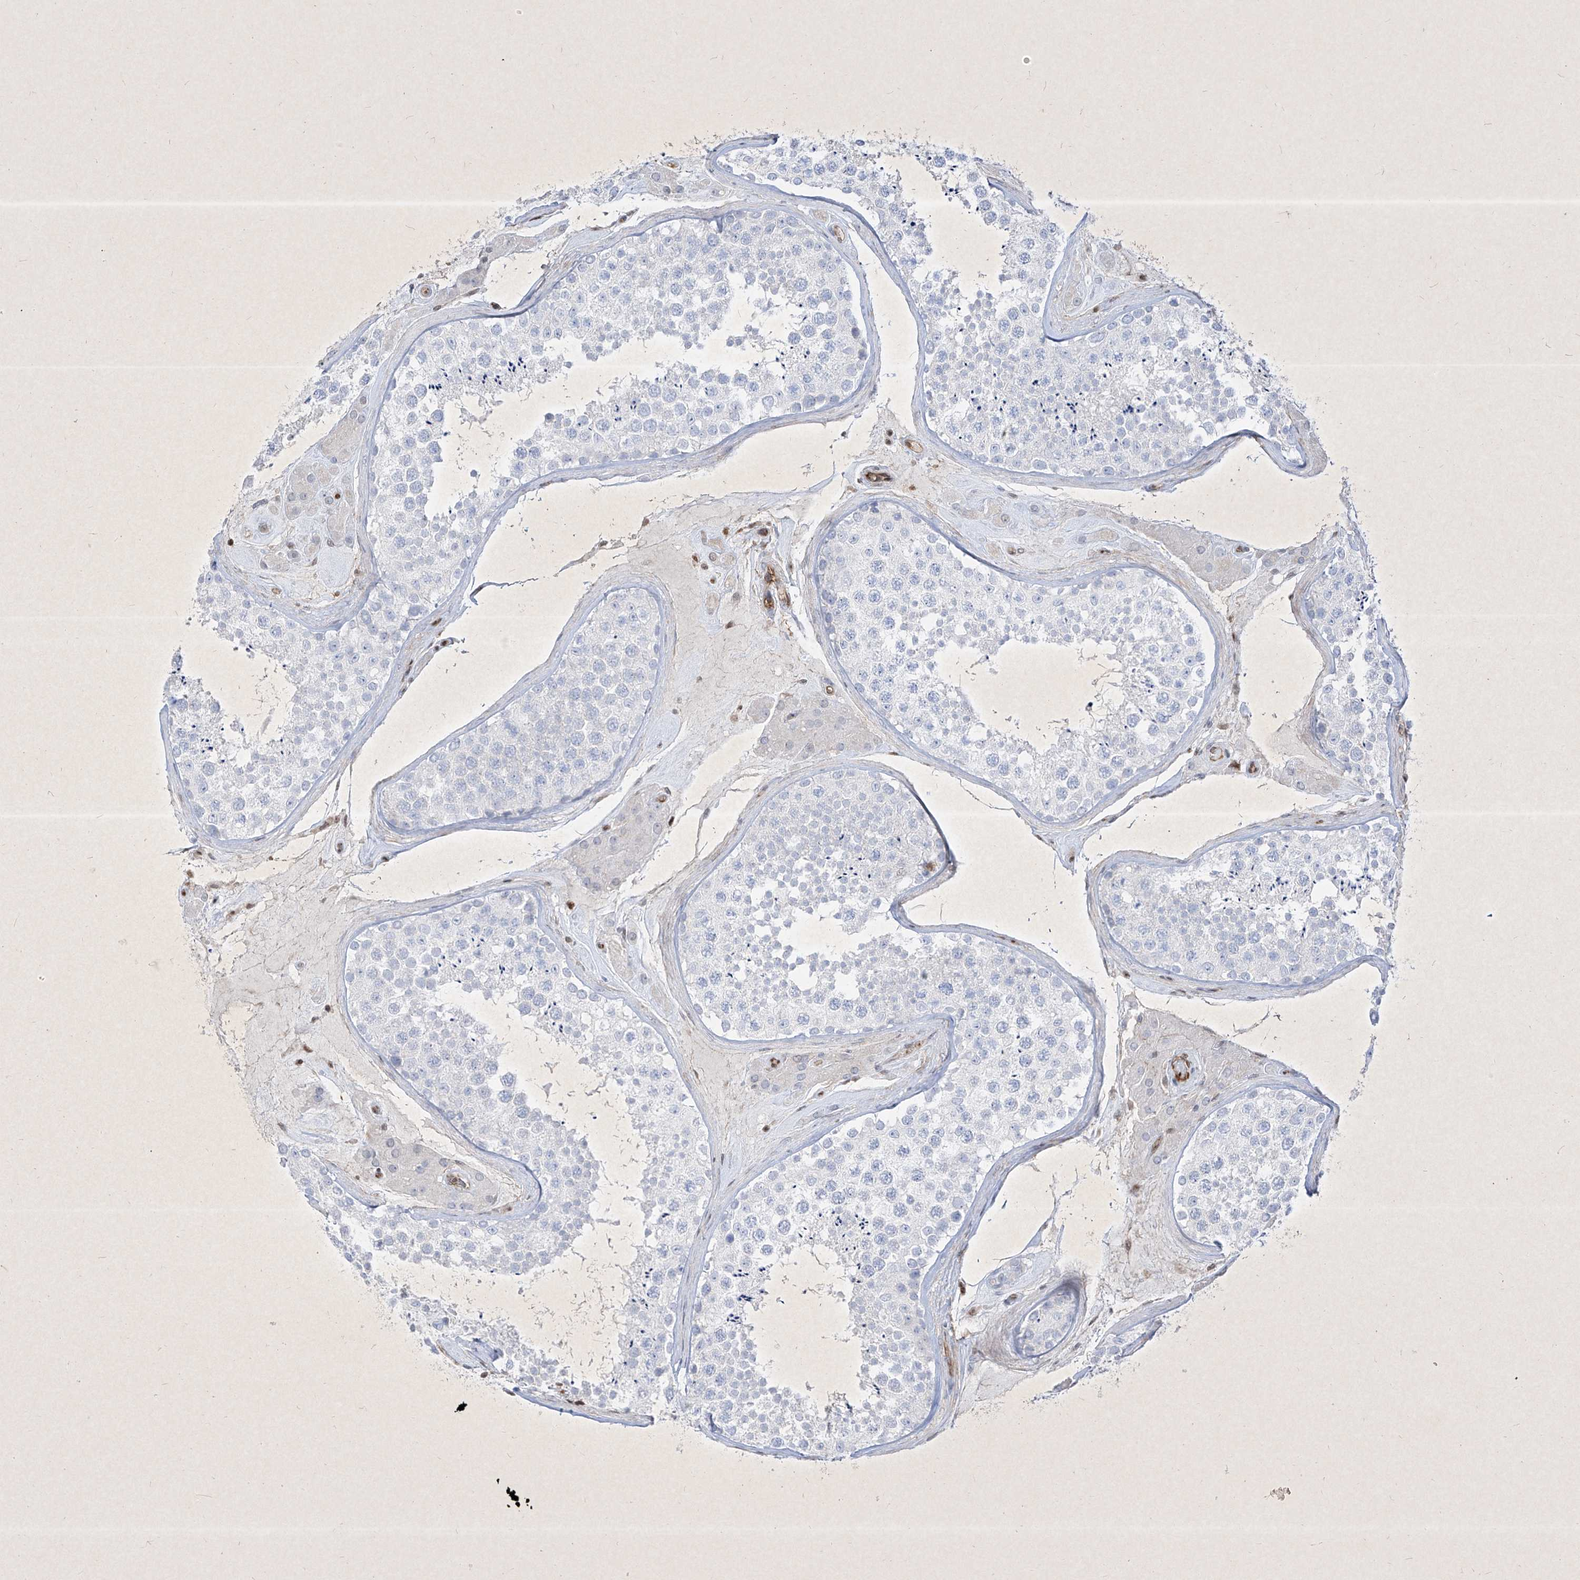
{"staining": {"intensity": "negative", "quantity": "none", "location": "none"}, "tissue": "testis", "cell_type": "Cells in seminiferous ducts", "image_type": "normal", "snomed": [{"axis": "morphology", "description": "Normal tissue, NOS"}, {"axis": "topography", "description": "Testis"}], "caption": "Immunohistochemical staining of benign testis displays no significant positivity in cells in seminiferous ducts. (DAB immunohistochemistry (IHC) visualized using brightfield microscopy, high magnification).", "gene": "PSMB10", "patient": {"sex": "male", "age": 46}}